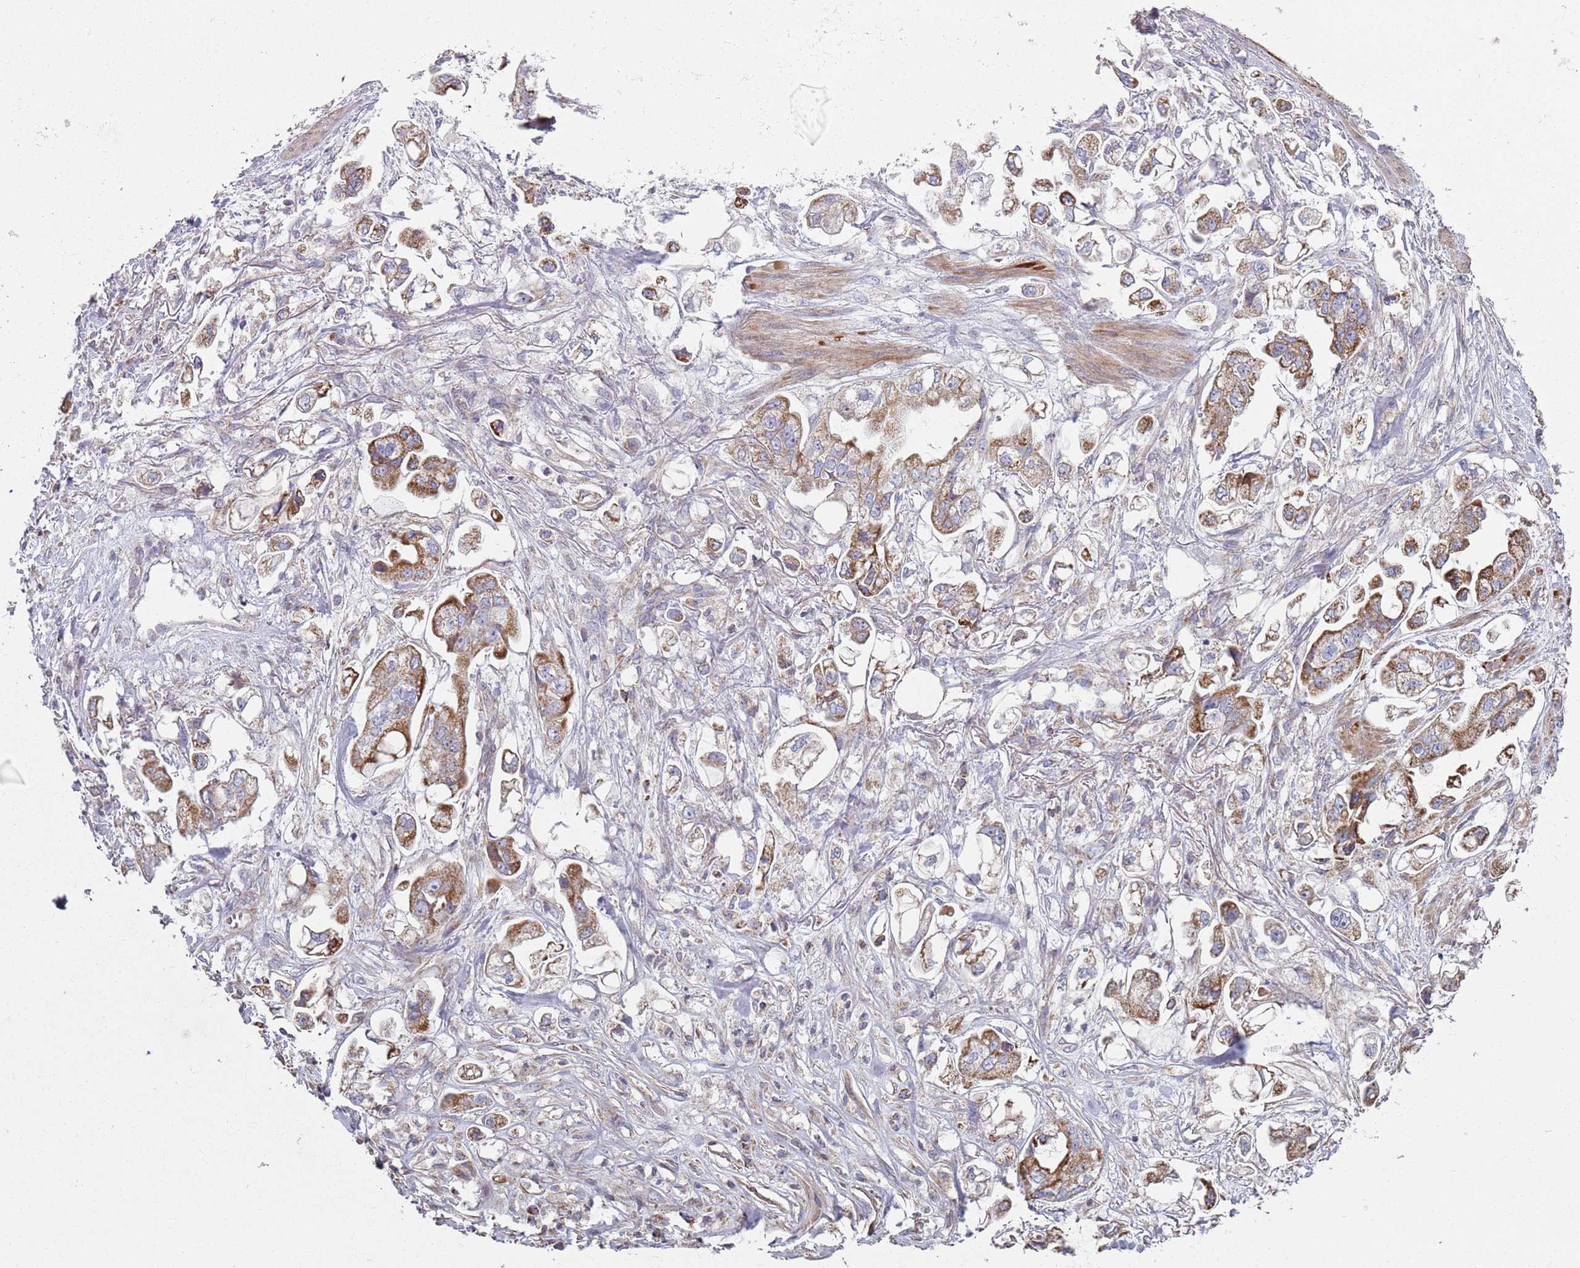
{"staining": {"intensity": "moderate", "quantity": ">75%", "location": "cytoplasmic/membranous"}, "tissue": "stomach cancer", "cell_type": "Tumor cells", "image_type": "cancer", "snomed": [{"axis": "morphology", "description": "Adenocarcinoma, NOS"}, {"axis": "topography", "description": "Stomach"}], "caption": "Protein analysis of stomach adenocarcinoma tissue demonstrates moderate cytoplasmic/membranous expression in approximately >75% of tumor cells.", "gene": "GAS8", "patient": {"sex": "male", "age": 62}}